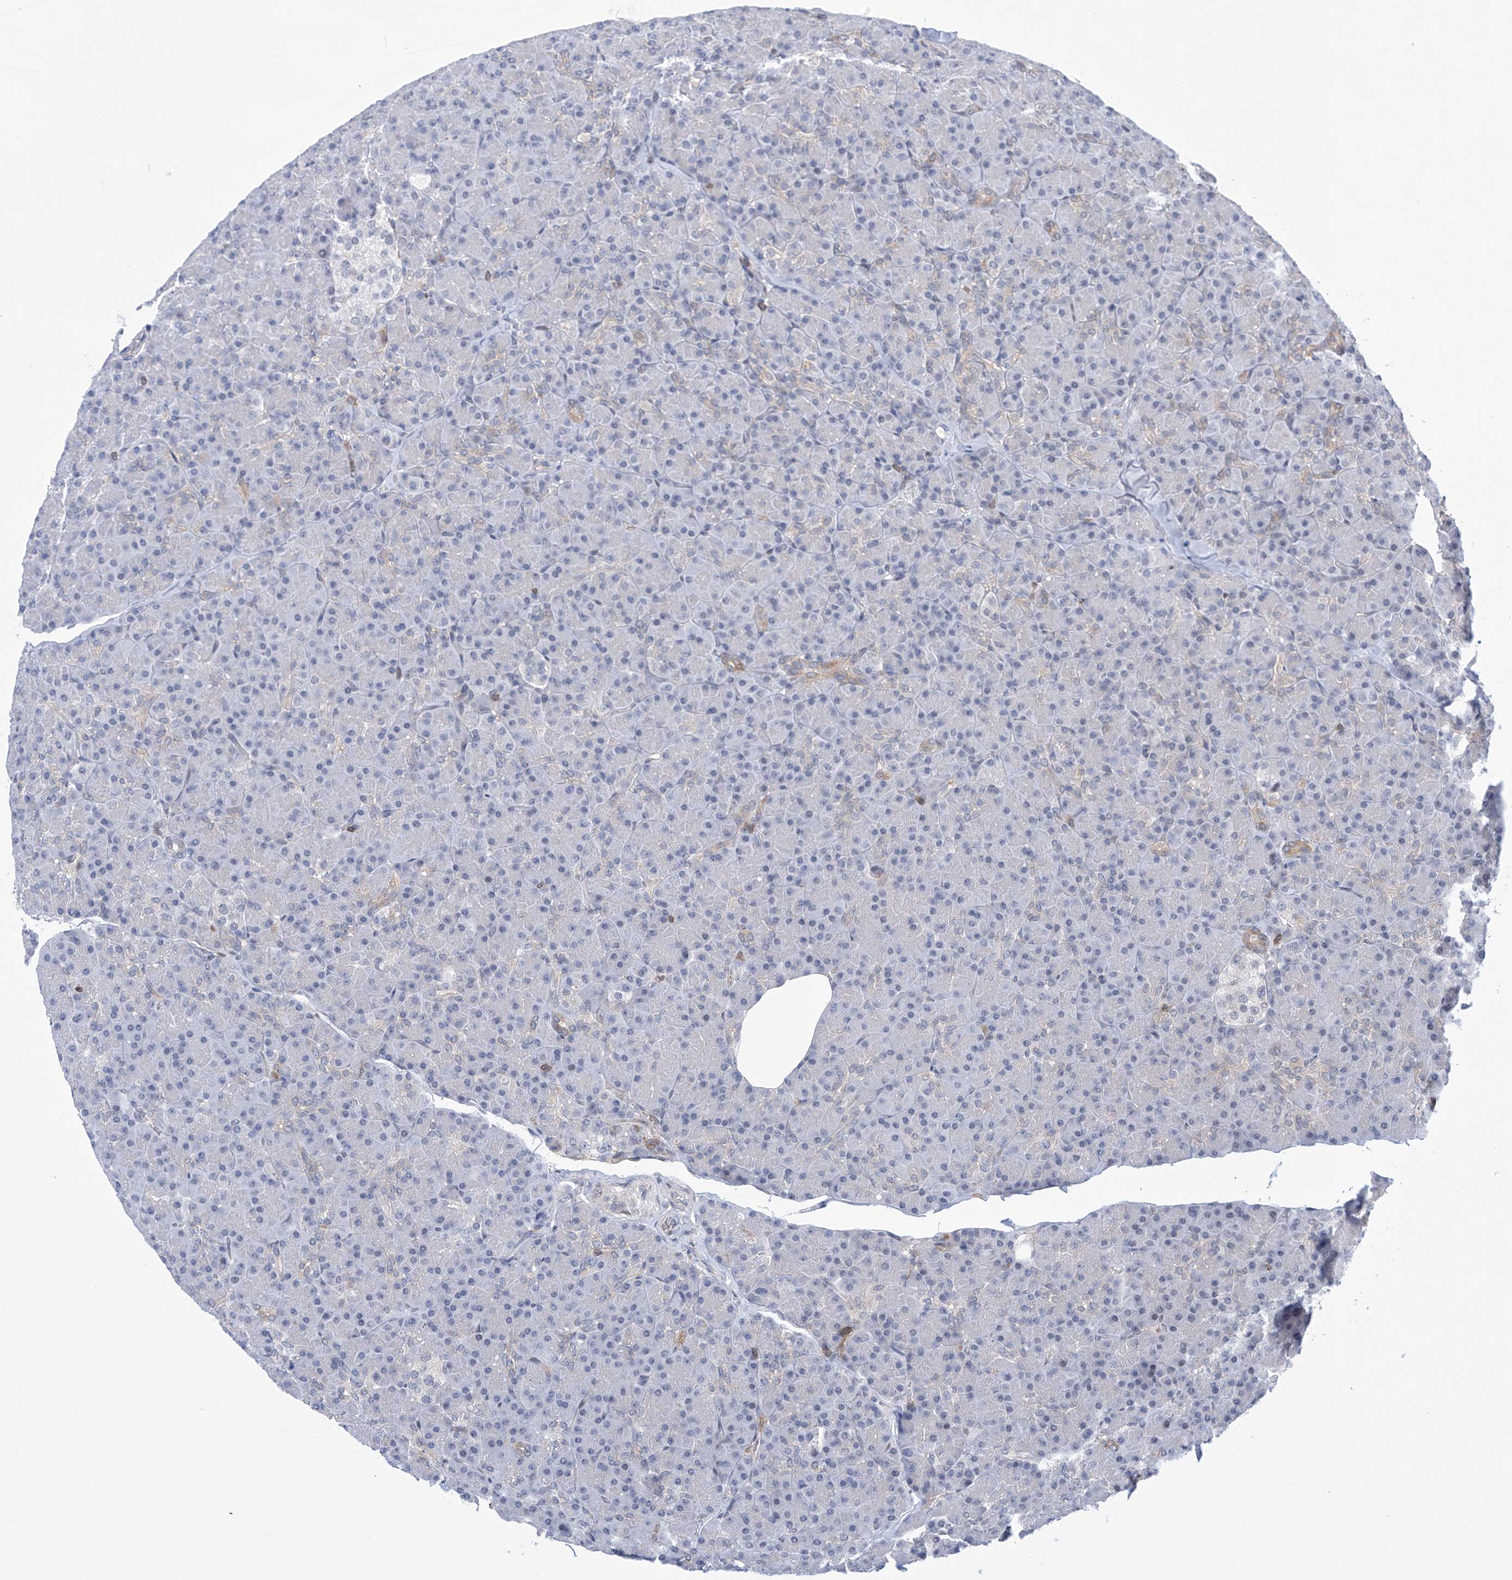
{"staining": {"intensity": "negative", "quantity": "none", "location": "none"}, "tissue": "pancreas", "cell_type": "Exocrine glandular cells", "image_type": "normal", "snomed": [{"axis": "morphology", "description": "Normal tissue, NOS"}, {"axis": "topography", "description": "Pancreas"}], "caption": "The micrograph demonstrates no staining of exocrine glandular cells in unremarkable pancreas.", "gene": "MSL3", "patient": {"sex": "female", "age": 43}}